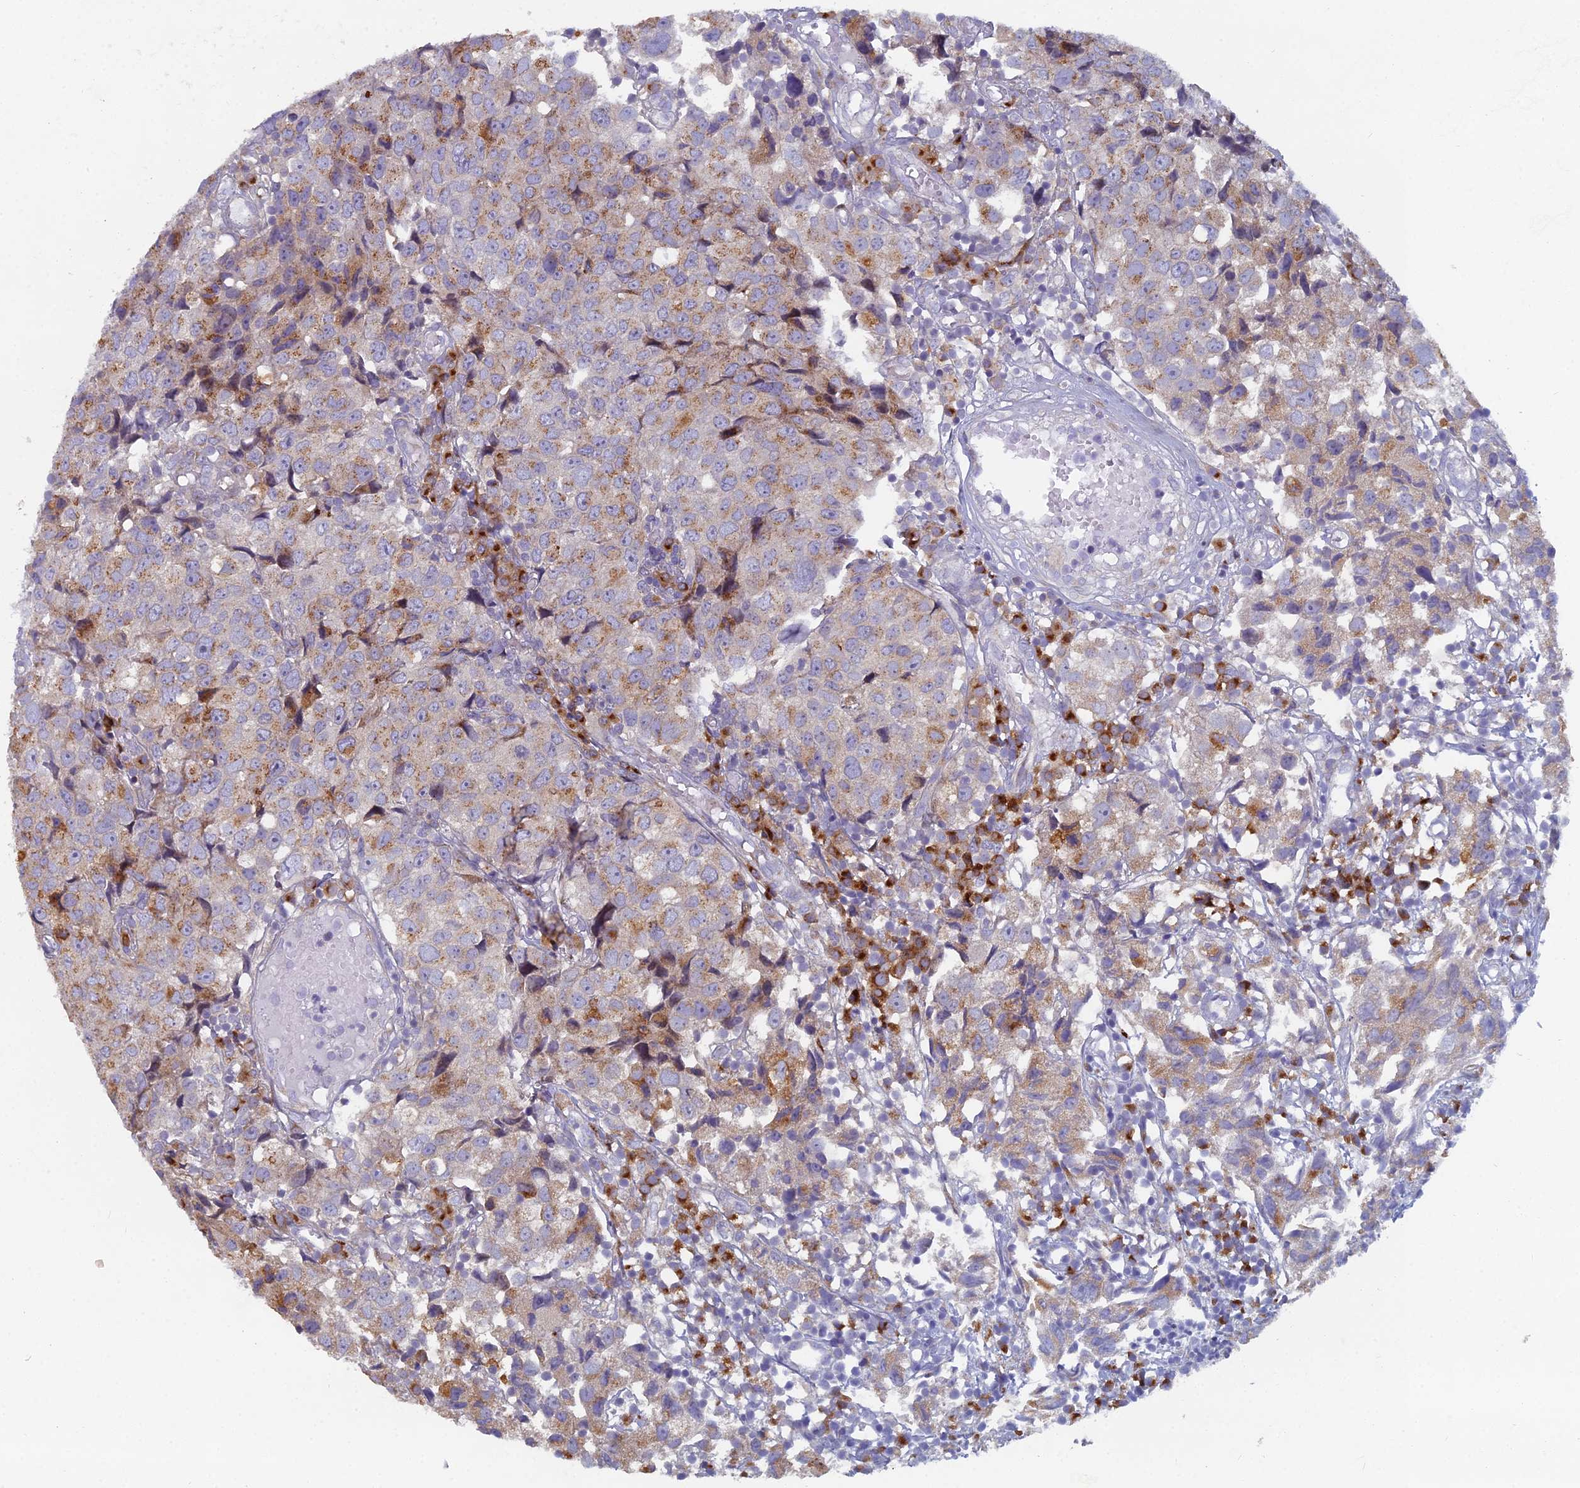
{"staining": {"intensity": "moderate", "quantity": "25%-75%", "location": "cytoplasmic/membranous"}, "tissue": "urothelial cancer", "cell_type": "Tumor cells", "image_type": "cancer", "snomed": [{"axis": "morphology", "description": "Urothelial carcinoma, High grade"}, {"axis": "topography", "description": "Urinary bladder"}], "caption": "IHC photomicrograph of neoplastic tissue: human urothelial cancer stained using immunohistochemistry (IHC) shows medium levels of moderate protein expression localized specifically in the cytoplasmic/membranous of tumor cells, appearing as a cytoplasmic/membranous brown color.", "gene": "B9D2", "patient": {"sex": "female", "age": 75}}